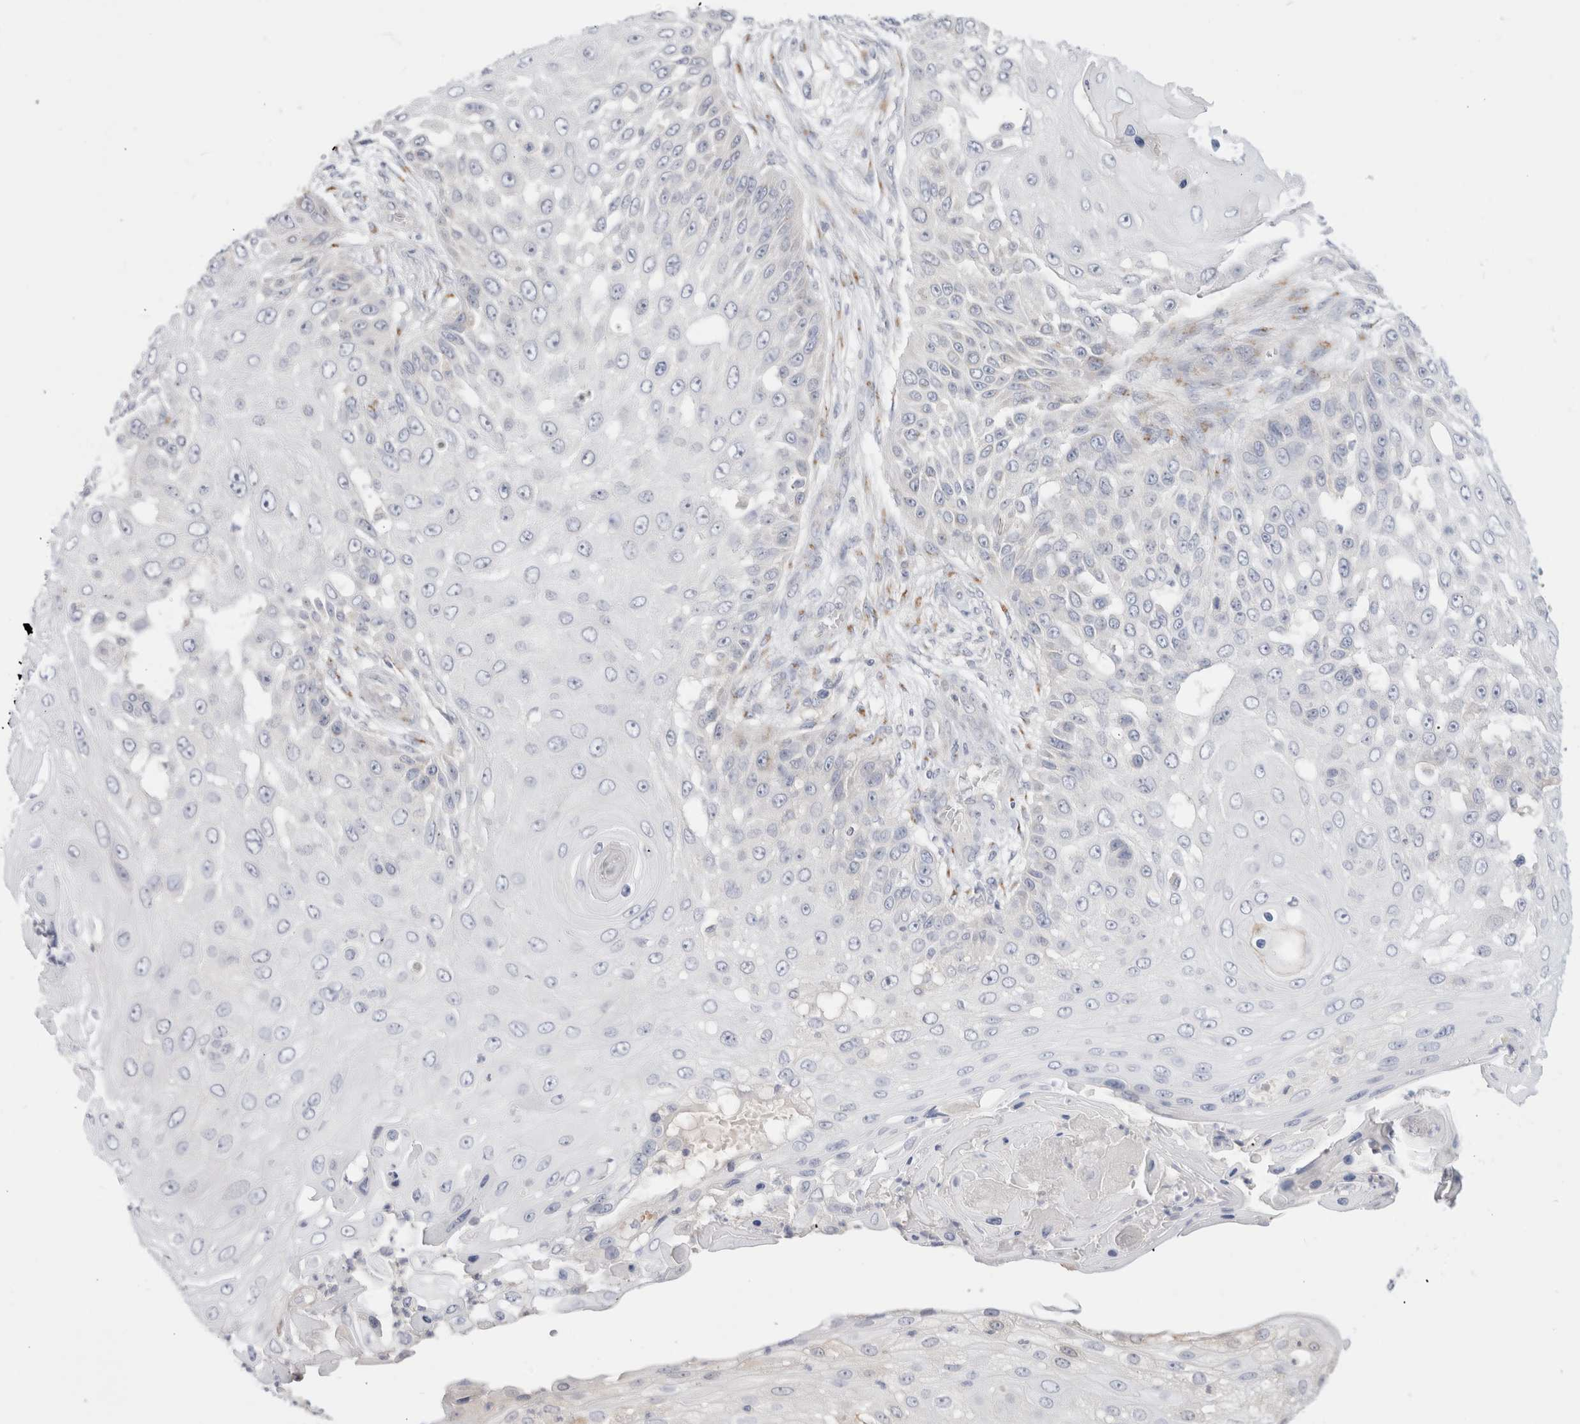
{"staining": {"intensity": "negative", "quantity": "none", "location": "none"}, "tissue": "skin cancer", "cell_type": "Tumor cells", "image_type": "cancer", "snomed": [{"axis": "morphology", "description": "Squamous cell carcinoma, NOS"}, {"axis": "topography", "description": "Skin"}], "caption": "IHC micrograph of human skin cancer stained for a protein (brown), which displays no positivity in tumor cells.", "gene": "EFCAB13", "patient": {"sex": "female", "age": 44}}